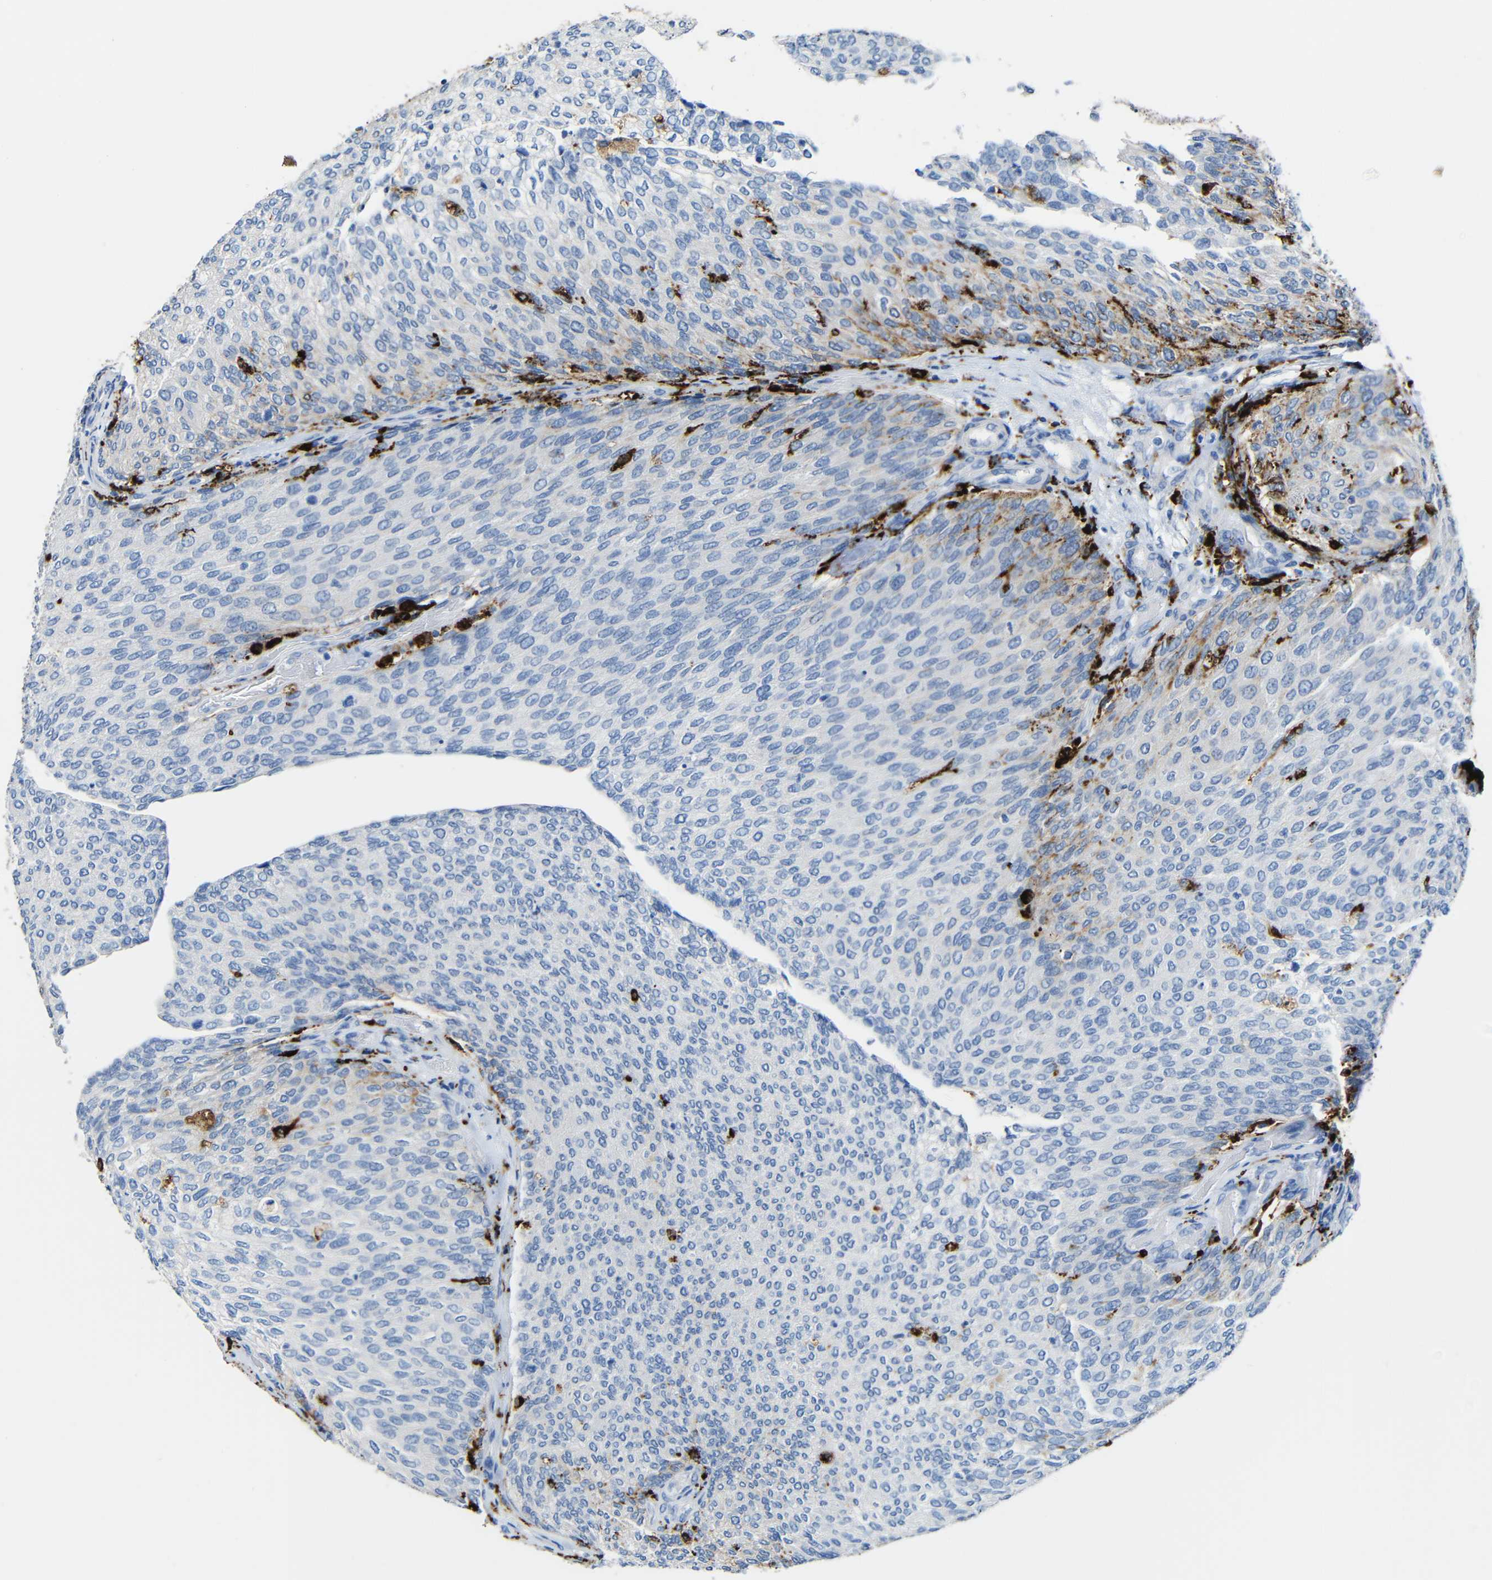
{"staining": {"intensity": "strong", "quantity": "<25%", "location": "cytoplasmic/membranous"}, "tissue": "urothelial cancer", "cell_type": "Tumor cells", "image_type": "cancer", "snomed": [{"axis": "morphology", "description": "Urothelial carcinoma, Low grade"}, {"axis": "topography", "description": "Urinary bladder"}], "caption": "Low-grade urothelial carcinoma stained for a protein displays strong cytoplasmic/membranous positivity in tumor cells.", "gene": "HLA-DMA", "patient": {"sex": "female", "age": 79}}